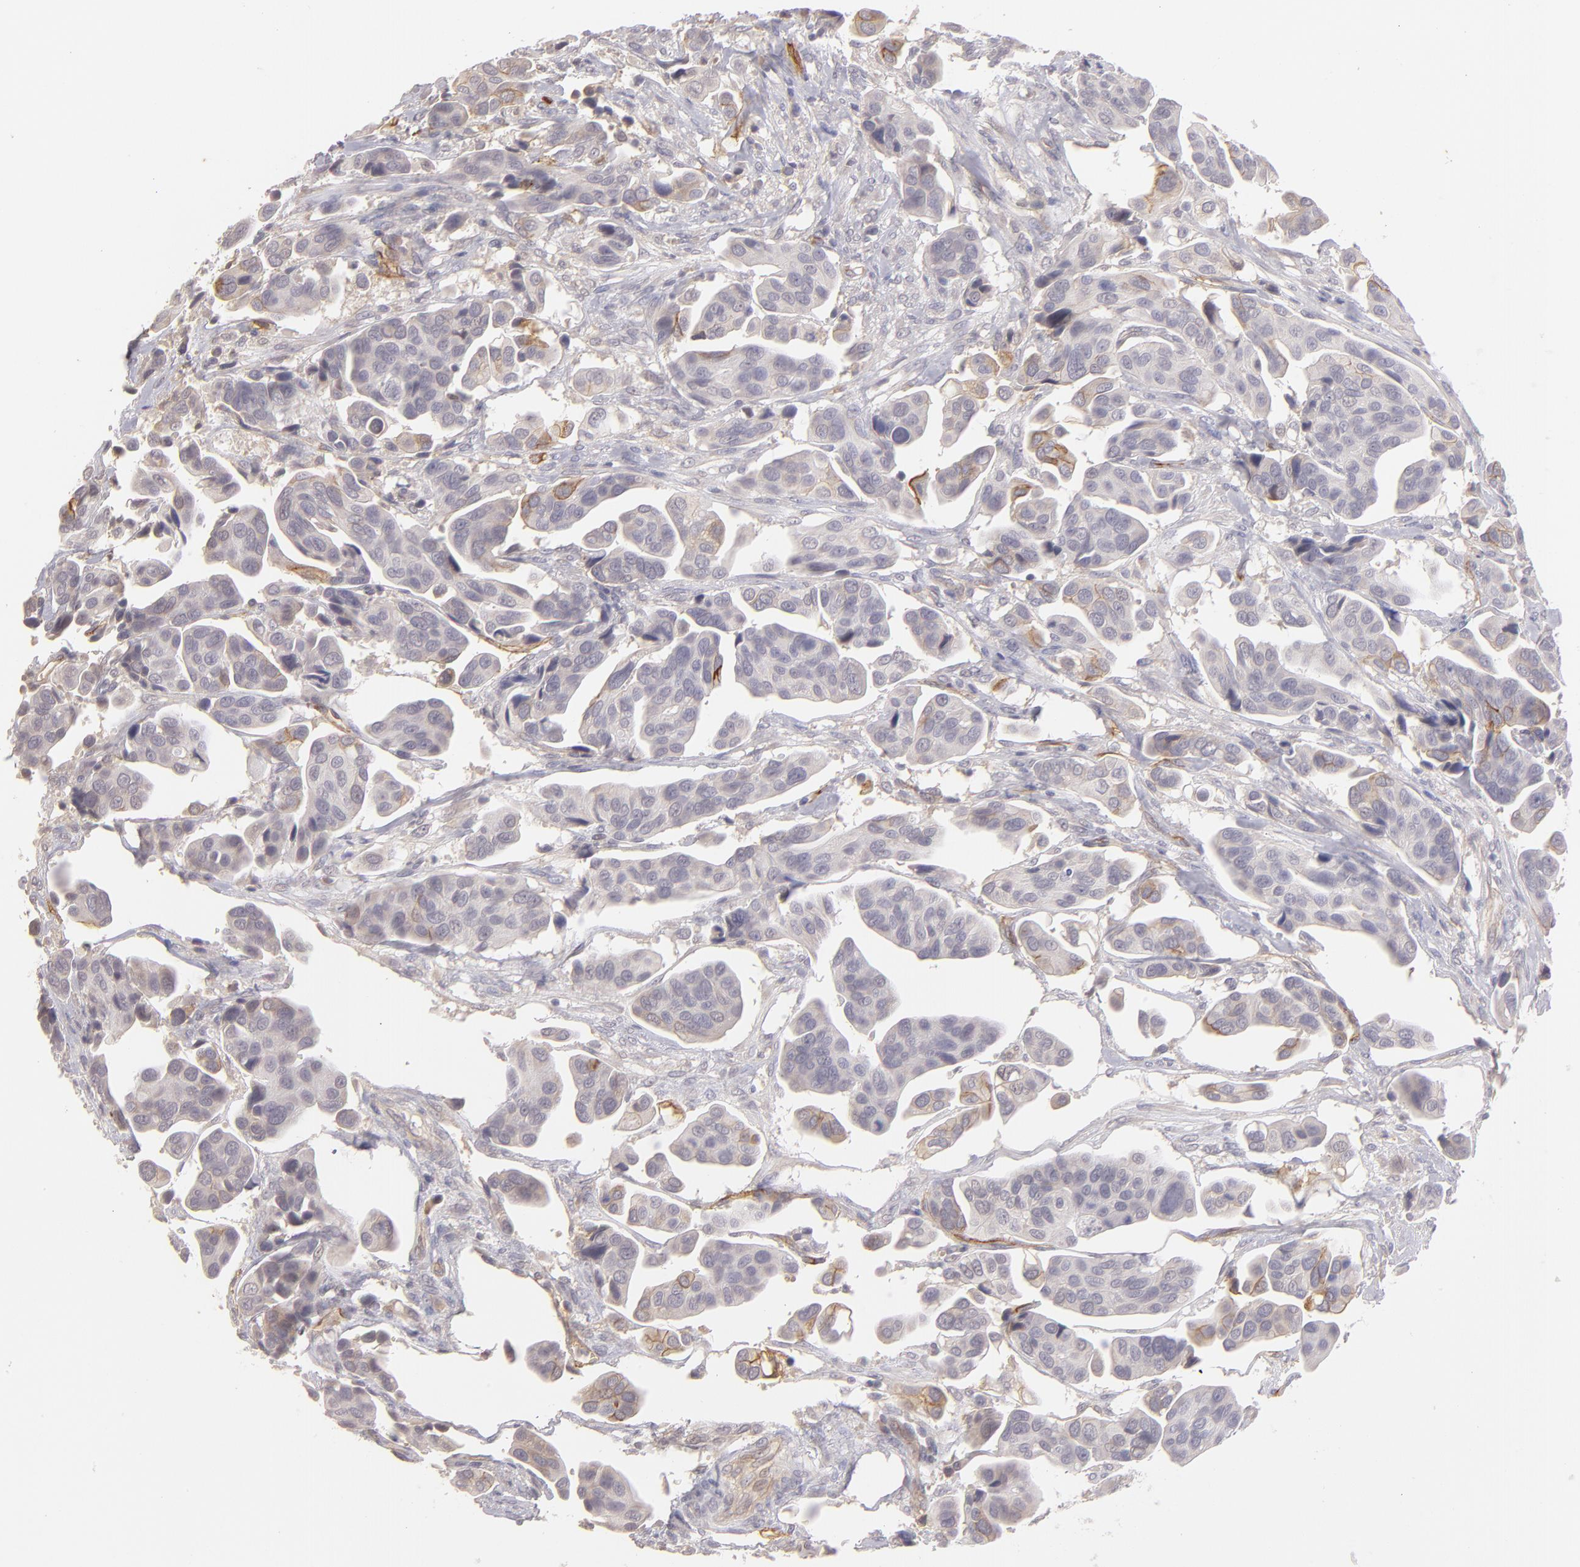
{"staining": {"intensity": "weak", "quantity": "<25%", "location": "cytoplasmic/membranous"}, "tissue": "urothelial cancer", "cell_type": "Tumor cells", "image_type": "cancer", "snomed": [{"axis": "morphology", "description": "Adenocarcinoma, NOS"}, {"axis": "topography", "description": "Urinary bladder"}], "caption": "Urothelial cancer was stained to show a protein in brown. There is no significant staining in tumor cells.", "gene": "THBD", "patient": {"sex": "male", "age": 61}}